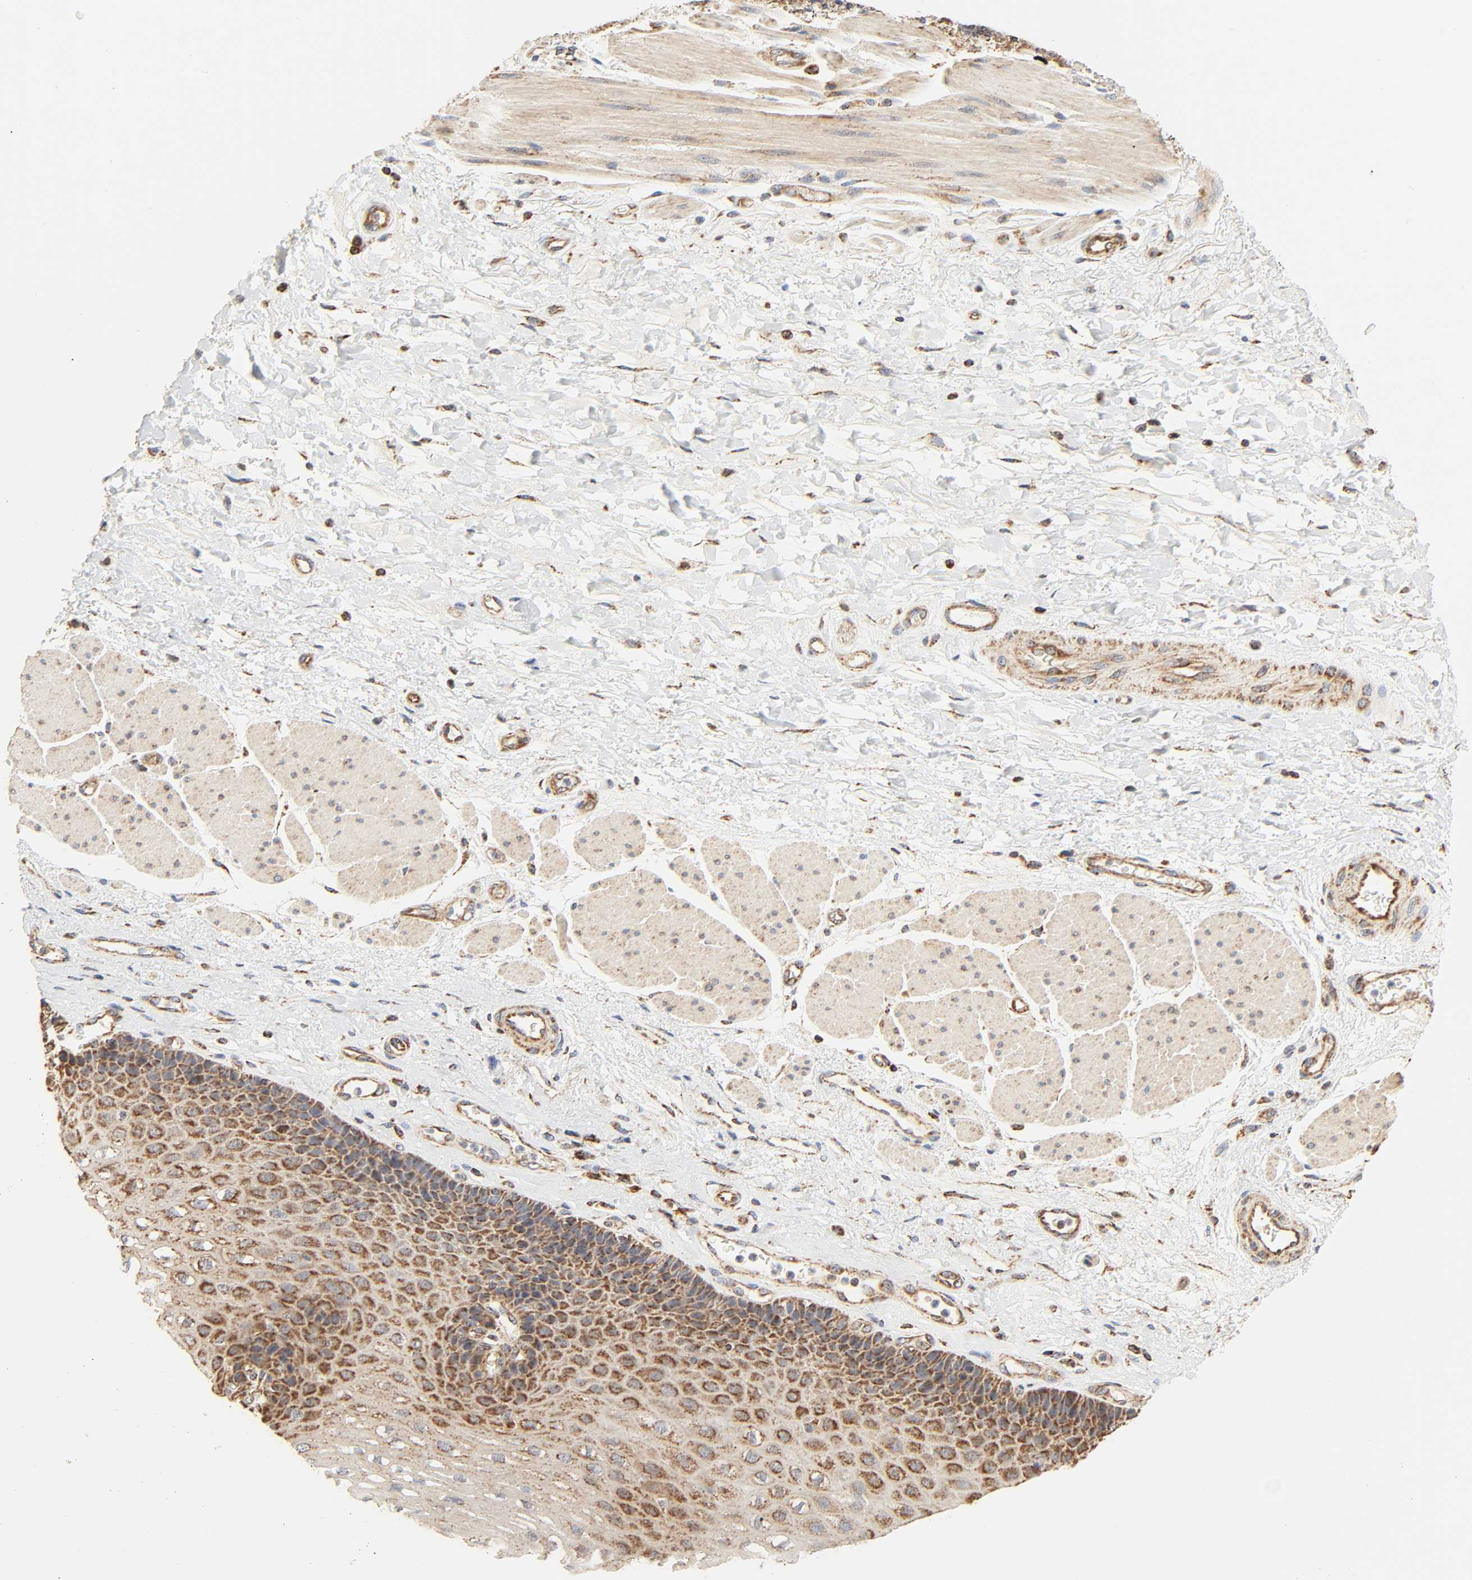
{"staining": {"intensity": "strong", "quantity": ">75%", "location": "cytoplasmic/membranous"}, "tissue": "esophagus", "cell_type": "Squamous epithelial cells", "image_type": "normal", "snomed": [{"axis": "morphology", "description": "Normal tissue, NOS"}, {"axis": "topography", "description": "Esophagus"}], "caption": "This micrograph demonstrates immunohistochemistry staining of benign human esophagus, with high strong cytoplasmic/membranous expression in approximately >75% of squamous epithelial cells.", "gene": "ZMAT5", "patient": {"sex": "female", "age": 72}}